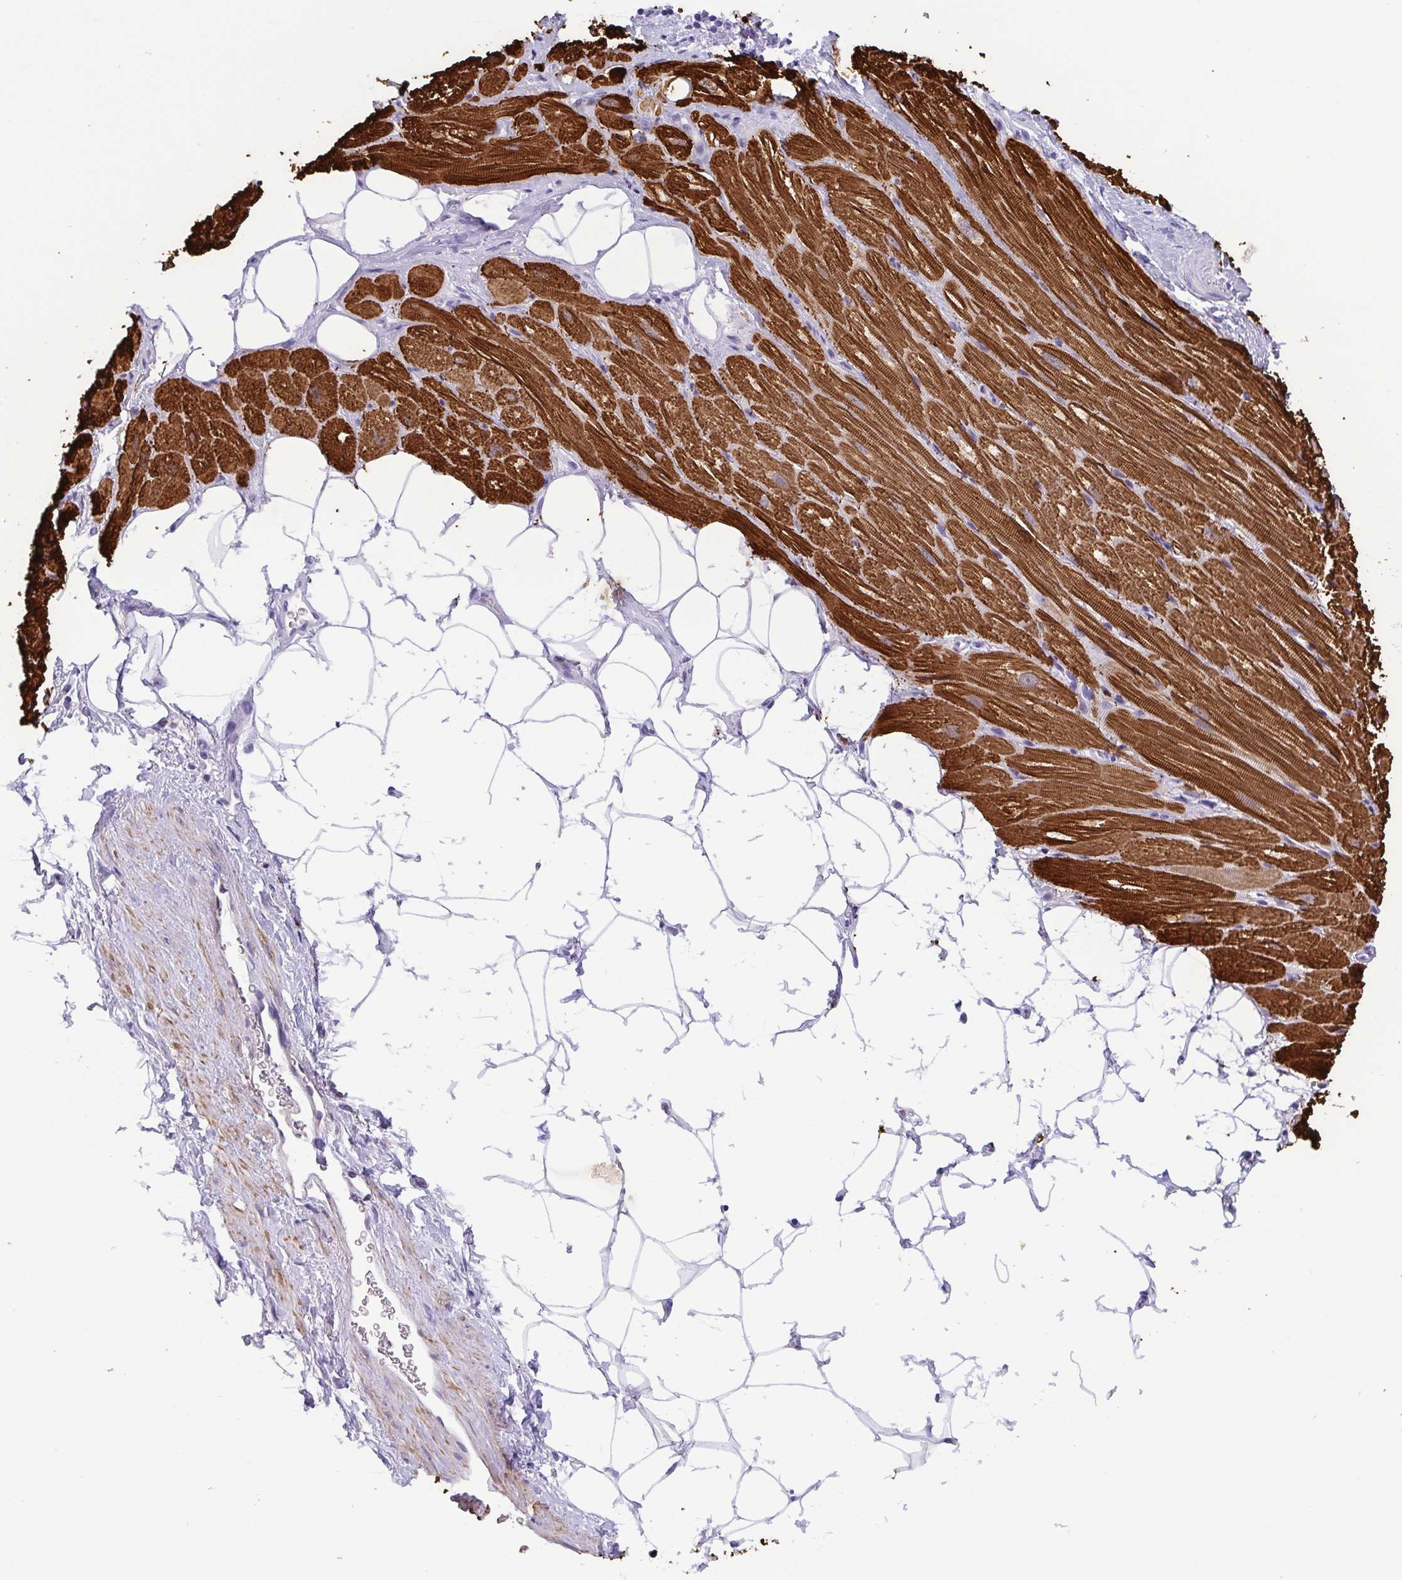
{"staining": {"intensity": "strong", "quantity": ">75%", "location": "cytoplasmic/membranous"}, "tissue": "heart muscle", "cell_type": "Cardiomyocytes", "image_type": "normal", "snomed": [{"axis": "morphology", "description": "Normal tissue, NOS"}, {"axis": "topography", "description": "Heart"}], "caption": "Immunohistochemical staining of unremarkable human heart muscle exhibits >75% levels of strong cytoplasmic/membranous protein positivity in about >75% of cardiomyocytes.", "gene": "MYL7", "patient": {"sex": "male", "age": 62}}